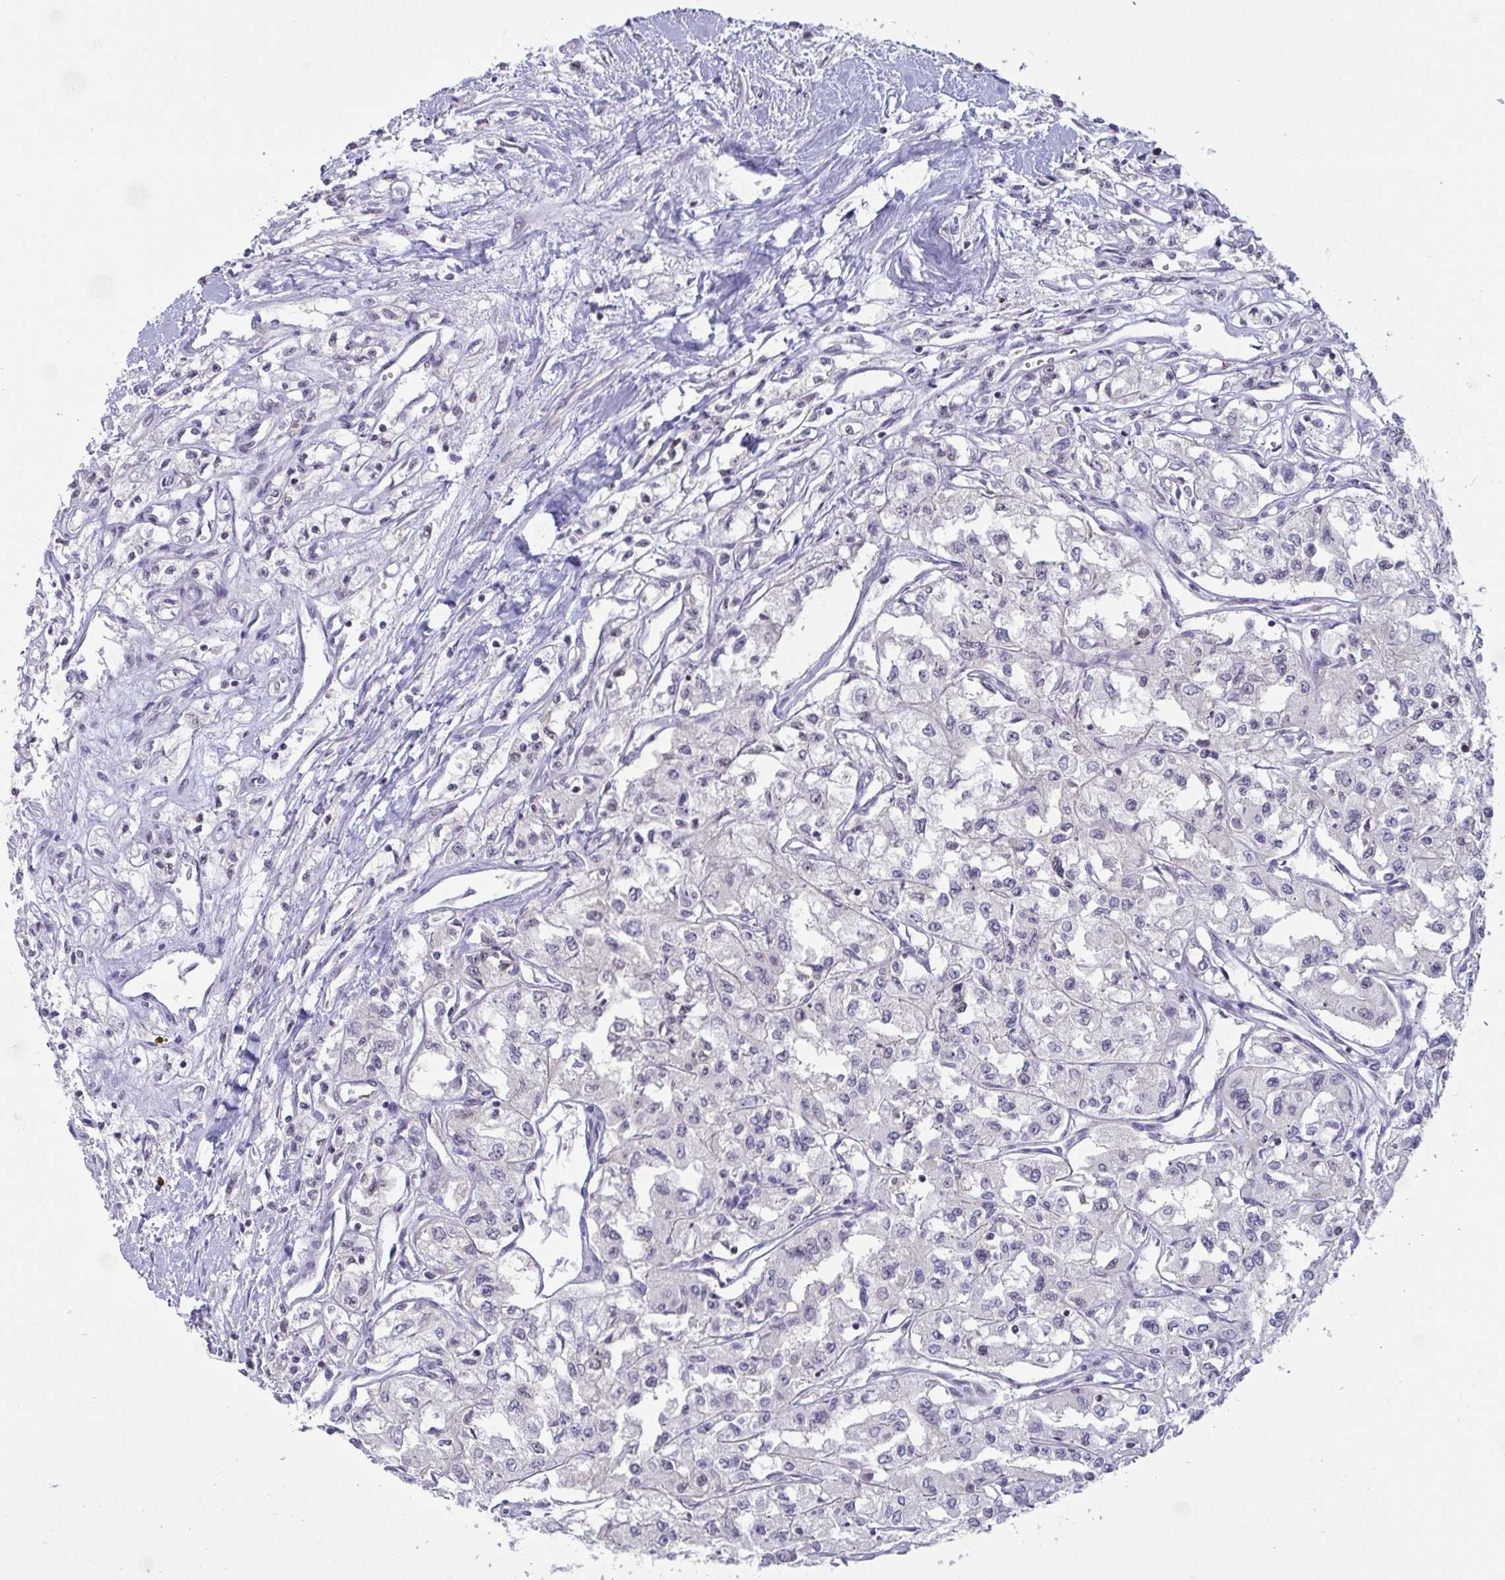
{"staining": {"intensity": "negative", "quantity": "none", "location": "none"}, "tissue": "renal cancer", "cell_type": "Tumor cells", "image_type": "cancer", "snomed": [{"axis": "morphology", "description": "Adenocarcinoma, NOS"}, {"axis": "topography", "description": "Kidney"}], "caption": "Immunohistochemistry of human renal cancer (adenocarcinoma) reveals no staining in tumor cells.", "gene": "SUPT16H", "patient": {"sex": "male", "age": 56}}